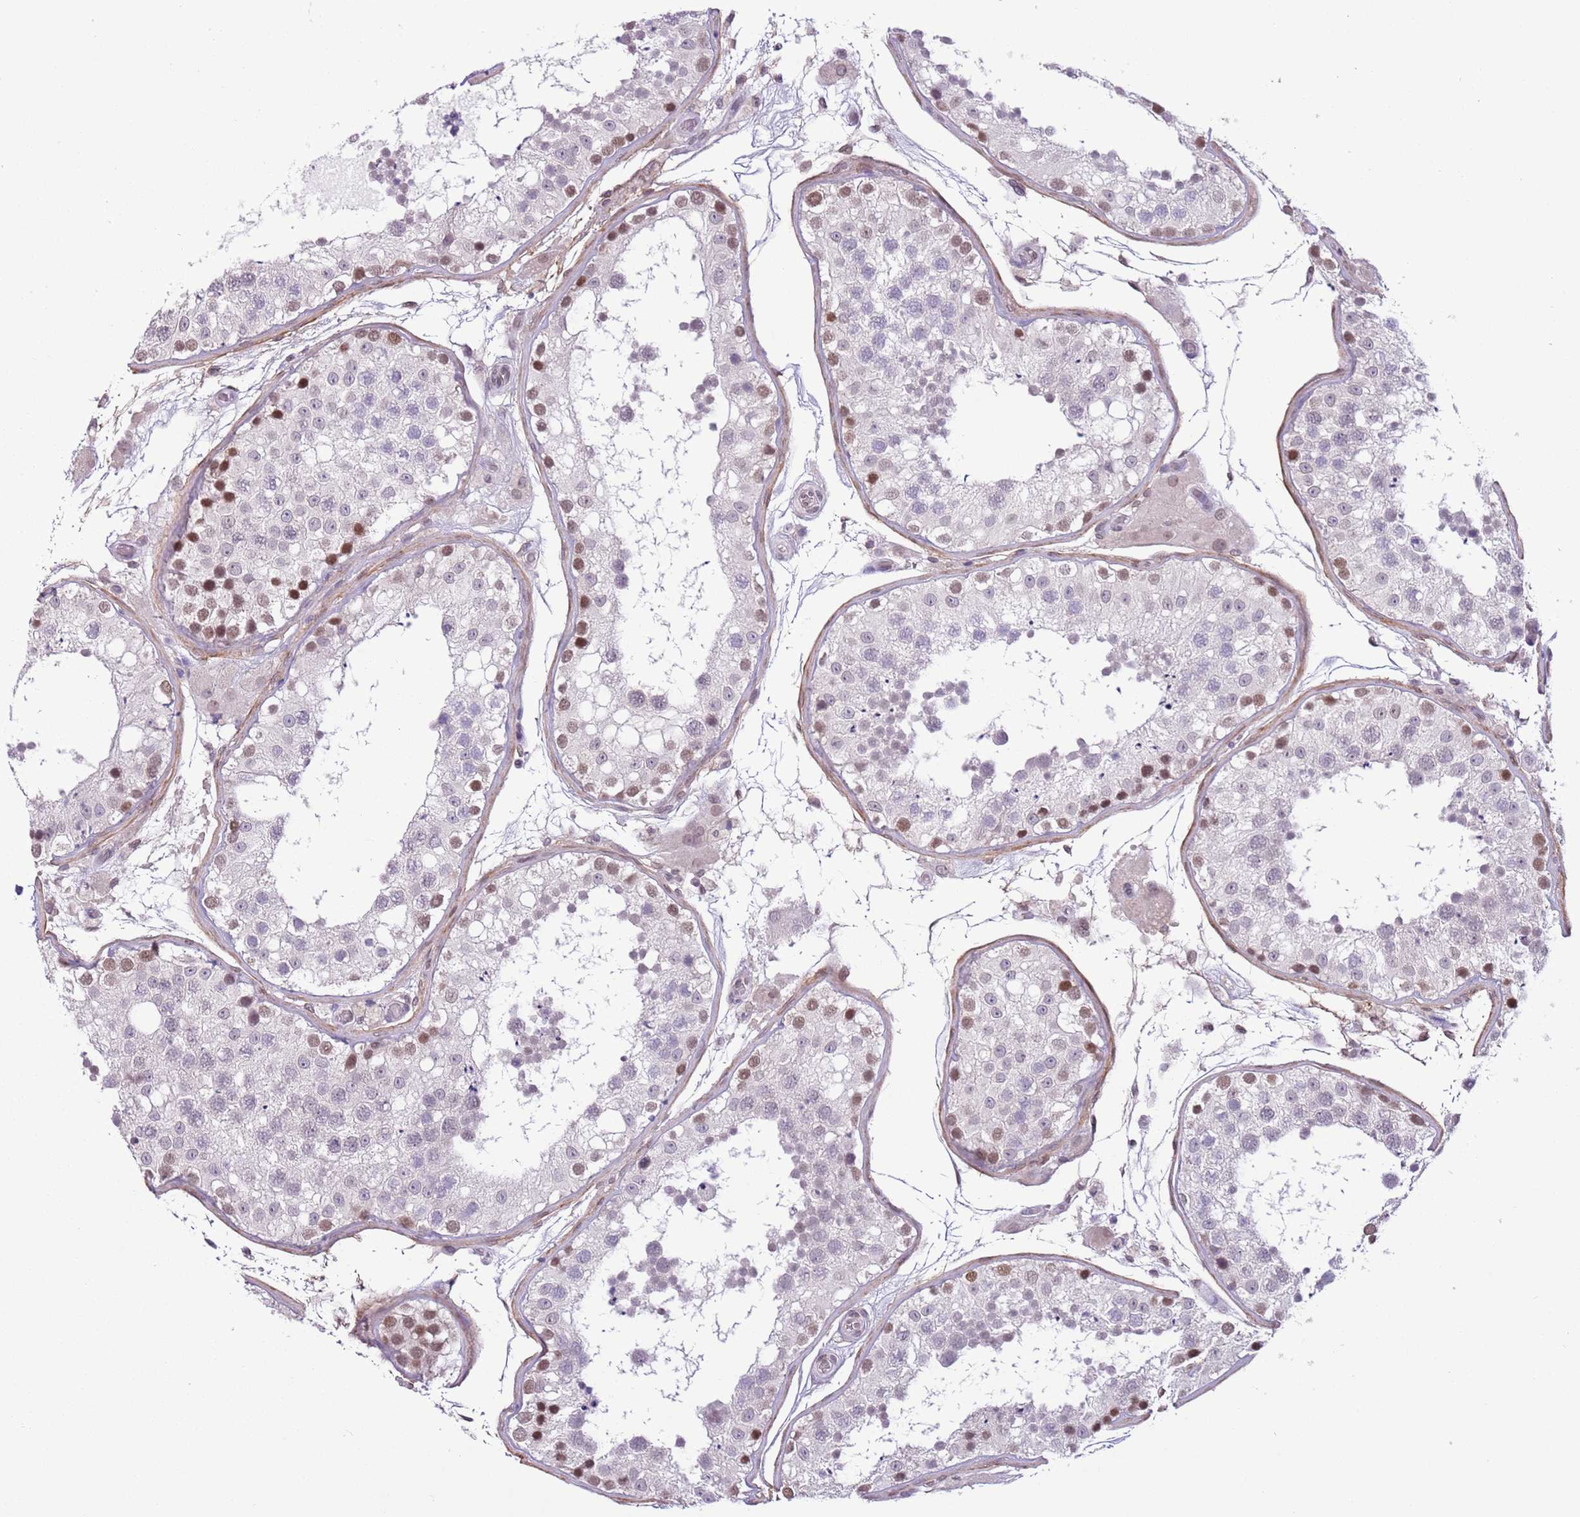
{"staining": {"intensity": "moderate", "quantity": "25%-75%", "location": "nuclear"}, "tissue": "testis", "cell_type": "Cells in seminiferous ducts", "image_type": "normal", "snomed": [{"axis": "morphology", "description": "Normal tissue, NOS"}, {"axis": "topography", "description": "Testis"}], "caption": "Protein expression analysis of unremarkable testis exhibits moderate nuclear staining in approximately 25%-75% of cells in seminiferous ducts. (DAB (3,3'-diaminobenzidine) IHC, brown staining for protein, blue staining for nuclei).", "gene": "ZGLP1", "patient": {"sex": "male", "age": 26}}